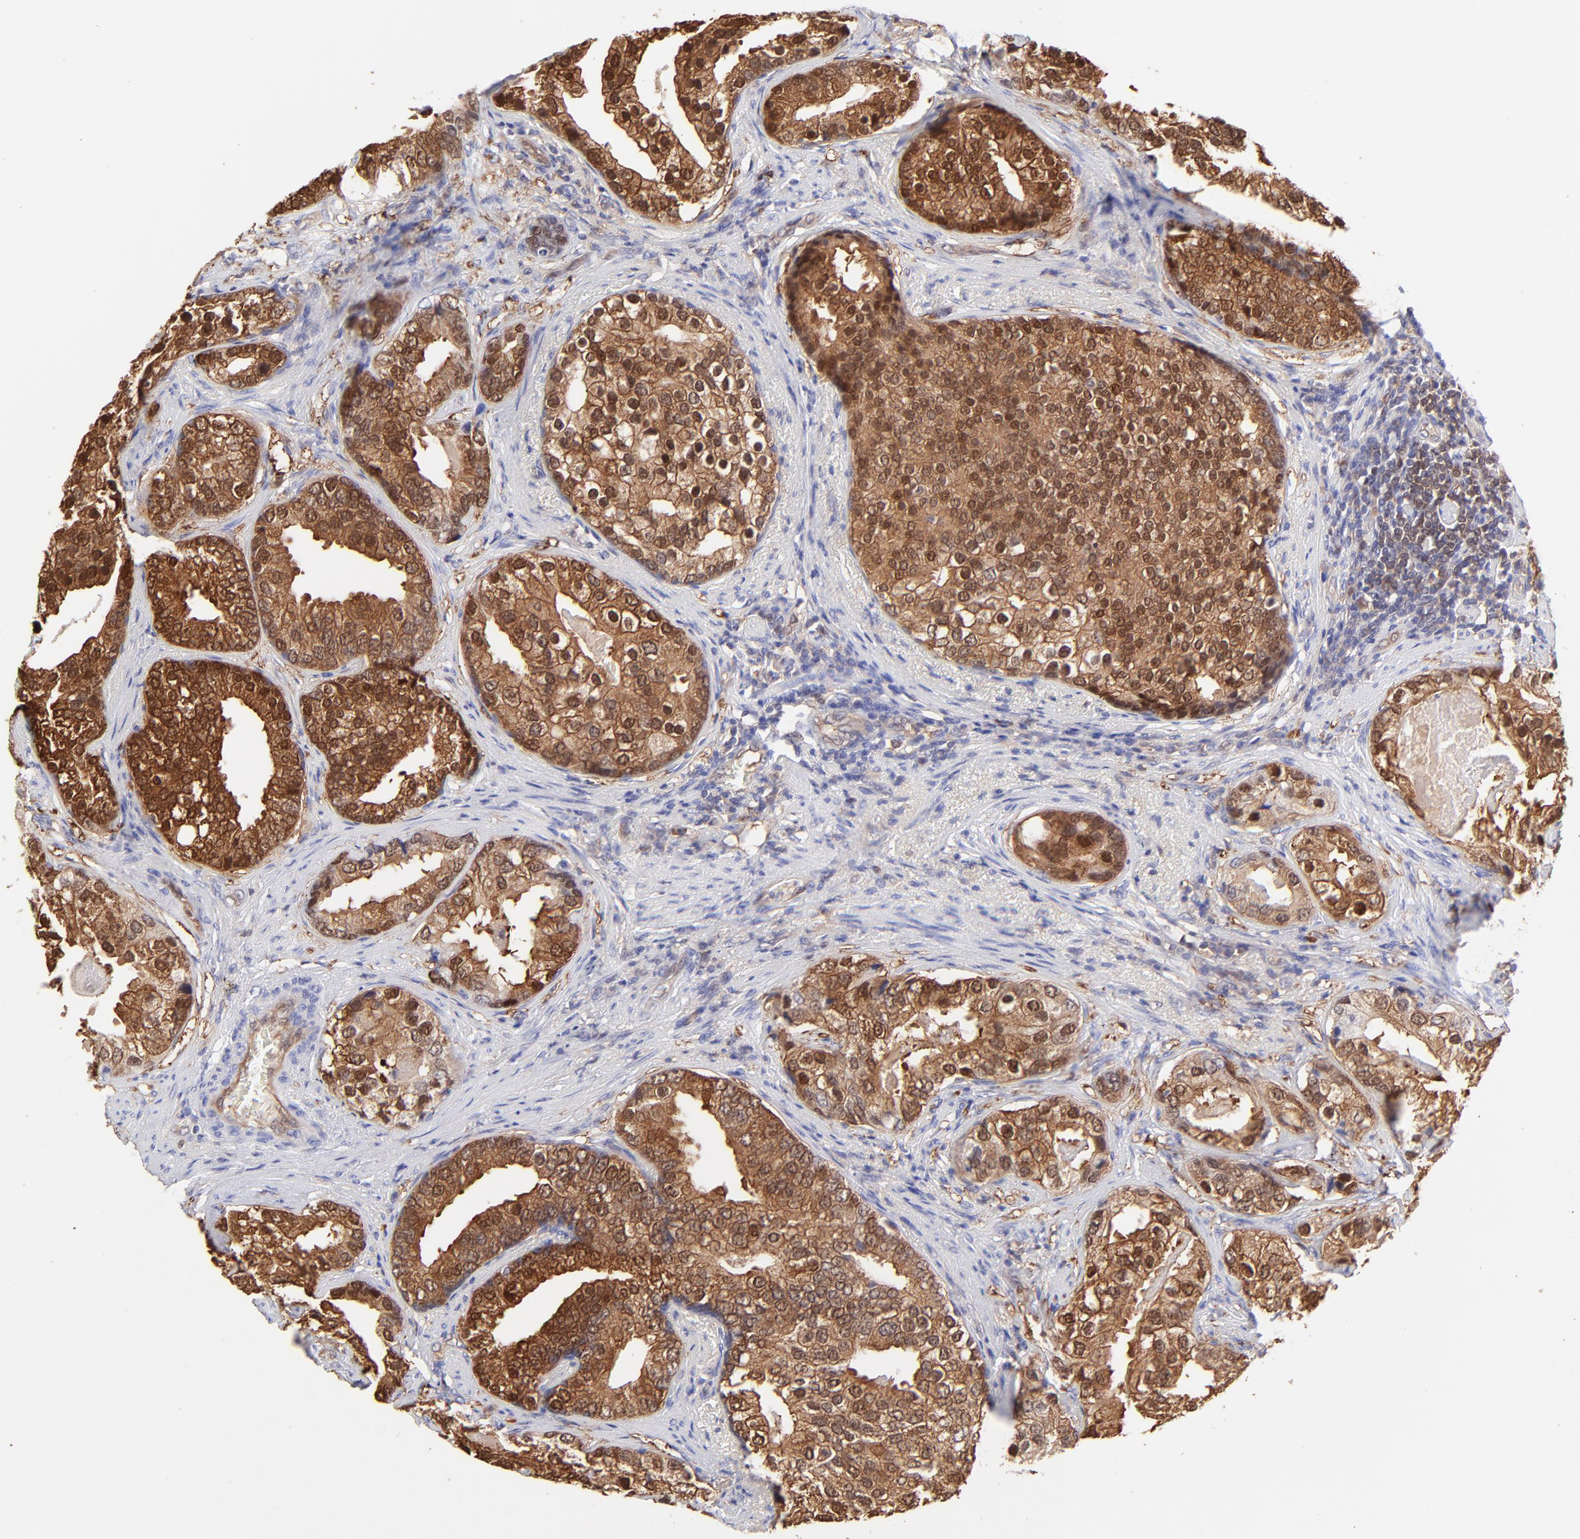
{"staining": {"intensity": "moderate", "quantity": ">75%", "location": "cytoplasmic/membranous,nuclear"}, "tissue": "prostate cancer", "cell_type": "Tumor cells", "image_type": "cancer", "snomed": [{"axis": "morphology", "description": "Adenocarcinoma, Low grade"}, {"axis": "topography", "description": "Prostate"}], "caption": "Immunohistochemical staining of human prostate adenocarcinoma (low-grade) reveals medium levels of moderate cytoplasmic/membranous and nuclear protein staining in about >75% of tumor cells. (Brightfield microscopy of DAB IHC at high magnification).", "gene": "HYAL1", "patient": {"sex": "male", "age": 71}}